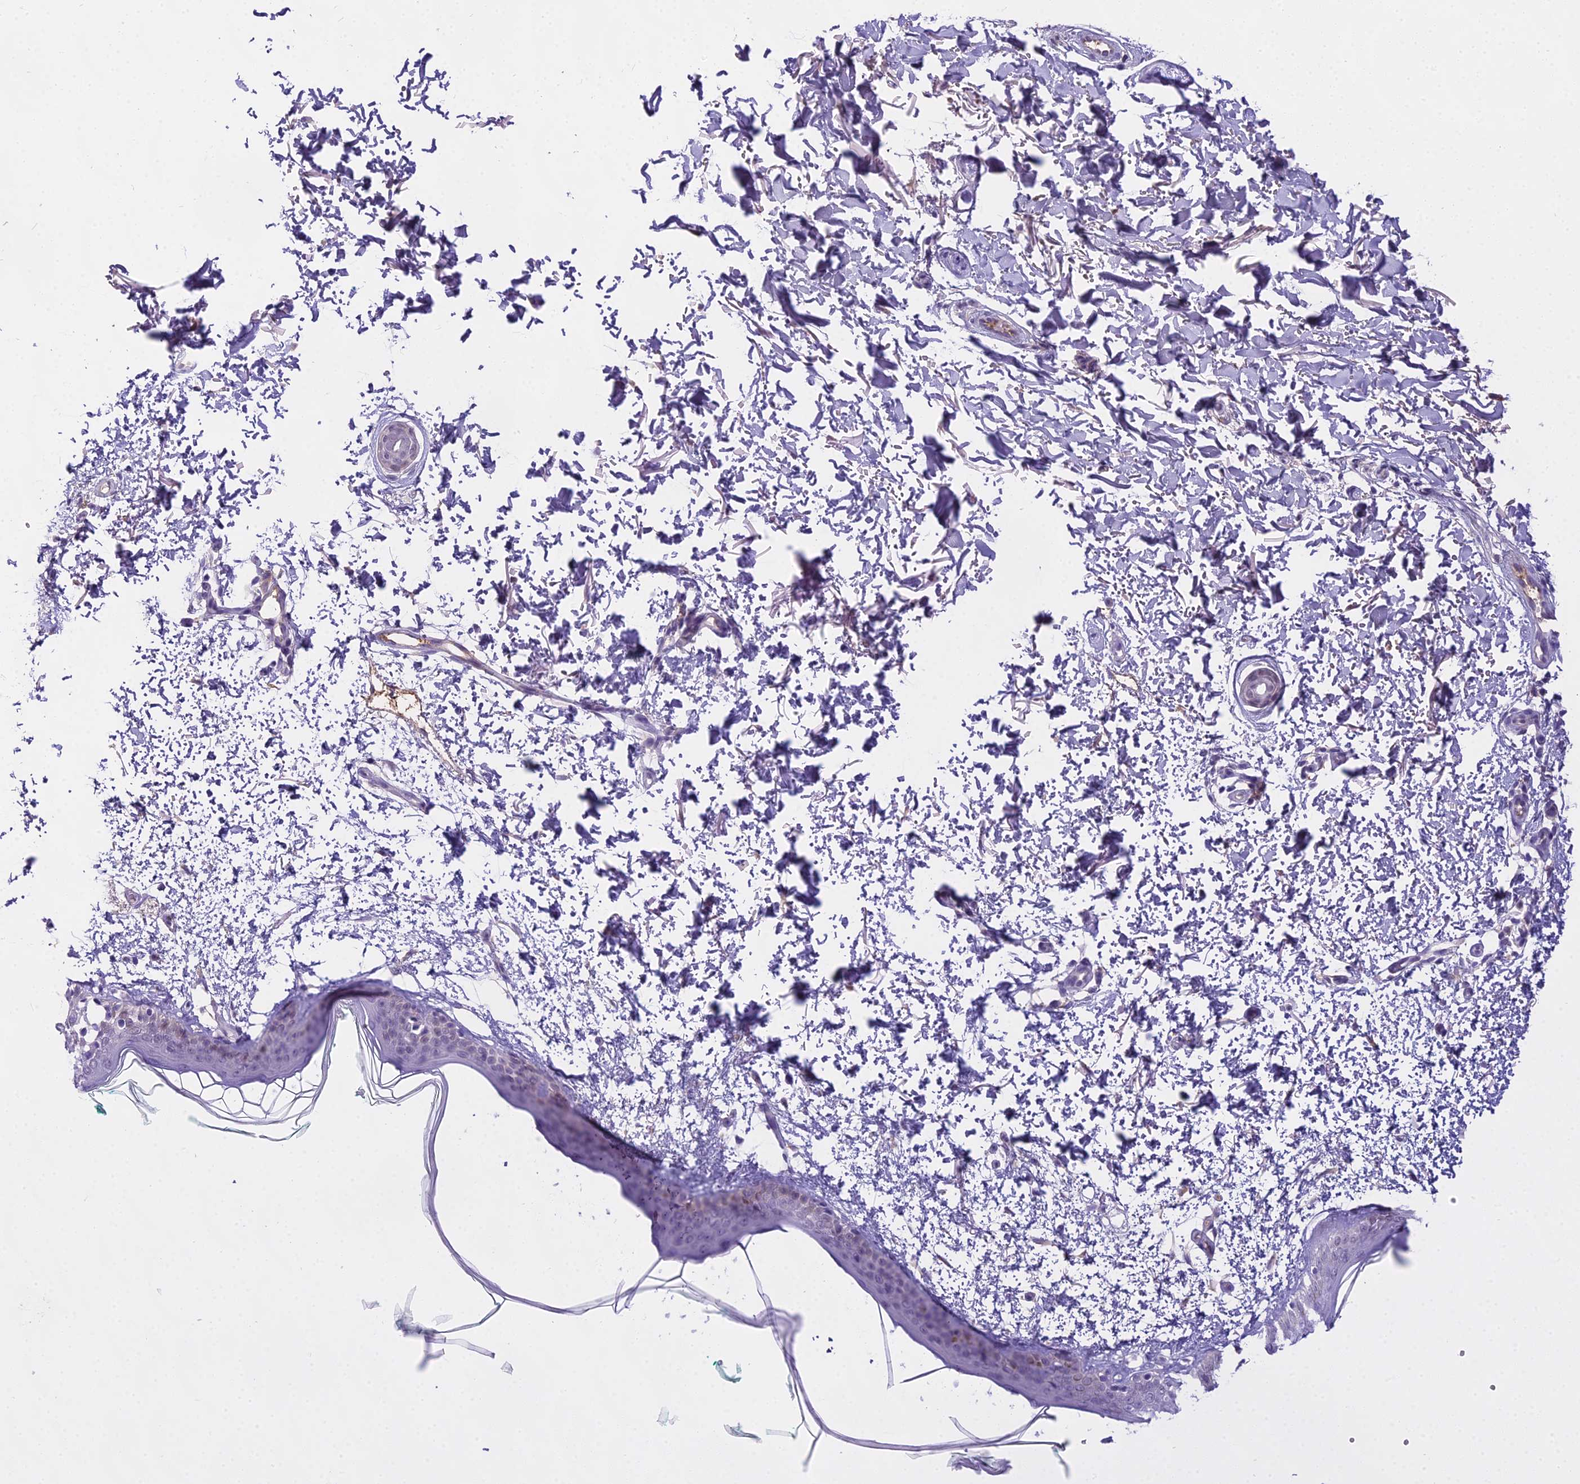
{"staining": {"intensity": "negative", "quantity": "none", "location": "none"}, "tissue": "skin", "cell_type": "Fibroblasts", "image_type": "normal", "snomed": [{"axis": "morphology", "description": "Normal tissue, NOS"}, {"axis": "topography", "description": "Skin"}], "caption": "Fibroblasts show no significant protein positivity in unremarkable skin.", "gene": "MAT2A", "patient": {"sex": "male", "age": 66}}